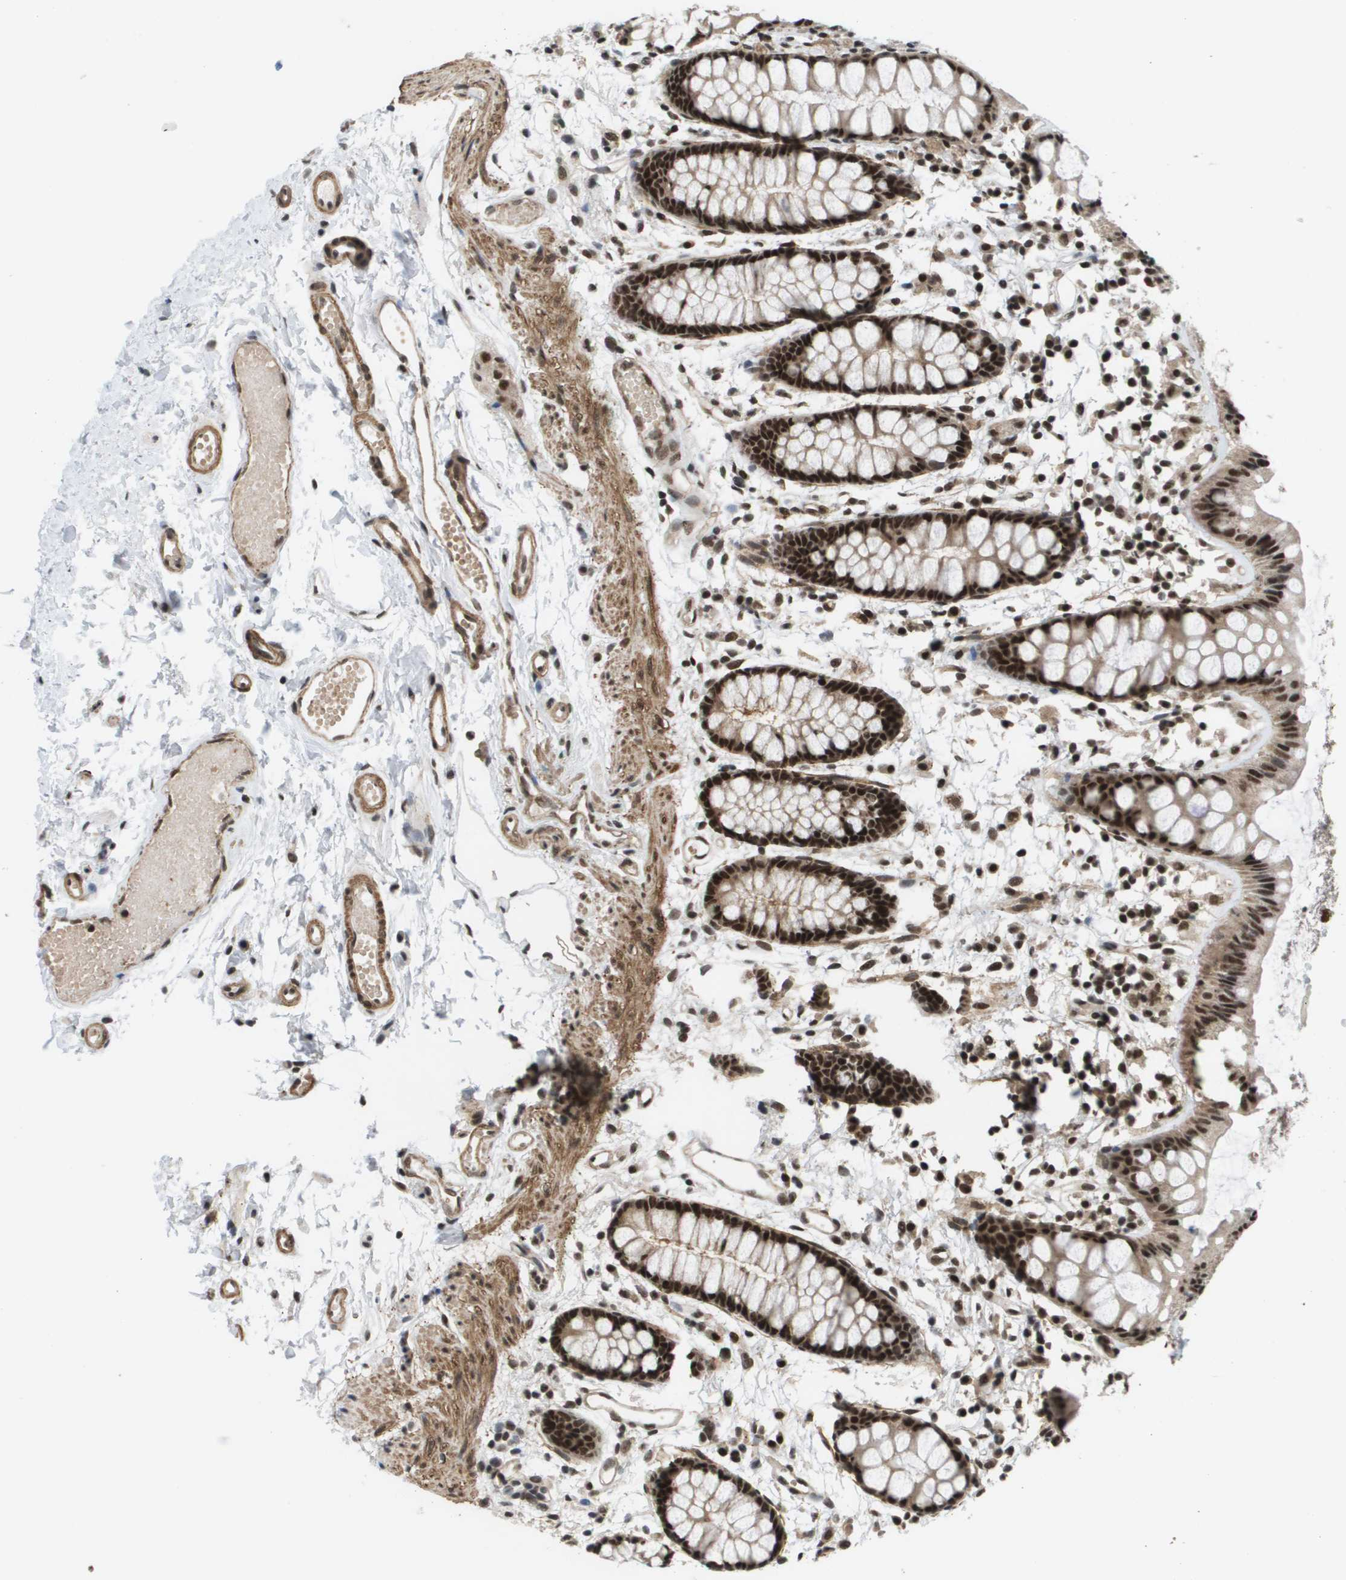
{"staining": {"intensity": "strong", "quantity": ">75%", "location": "cytoplasmic/membranous,nuclear"}, "tissue": "rectum", "cell_type": "Glandular cells", "image_type": "normal", "snomed": [{"axis": "morphology", "description": "Normal tissue, NOS"}, {"axis": "topography", "description": "Rectum"}], "caption": "A micrograph of rectum stained for a protein displays strong cytoplasmic/membranous,nuclear brown staining in glandular cells. (brown staining indicates protein expression, while blue staining denotes nuclei).", "gene": "PRCC", "patient": {"sex": "female", "age": 66}}